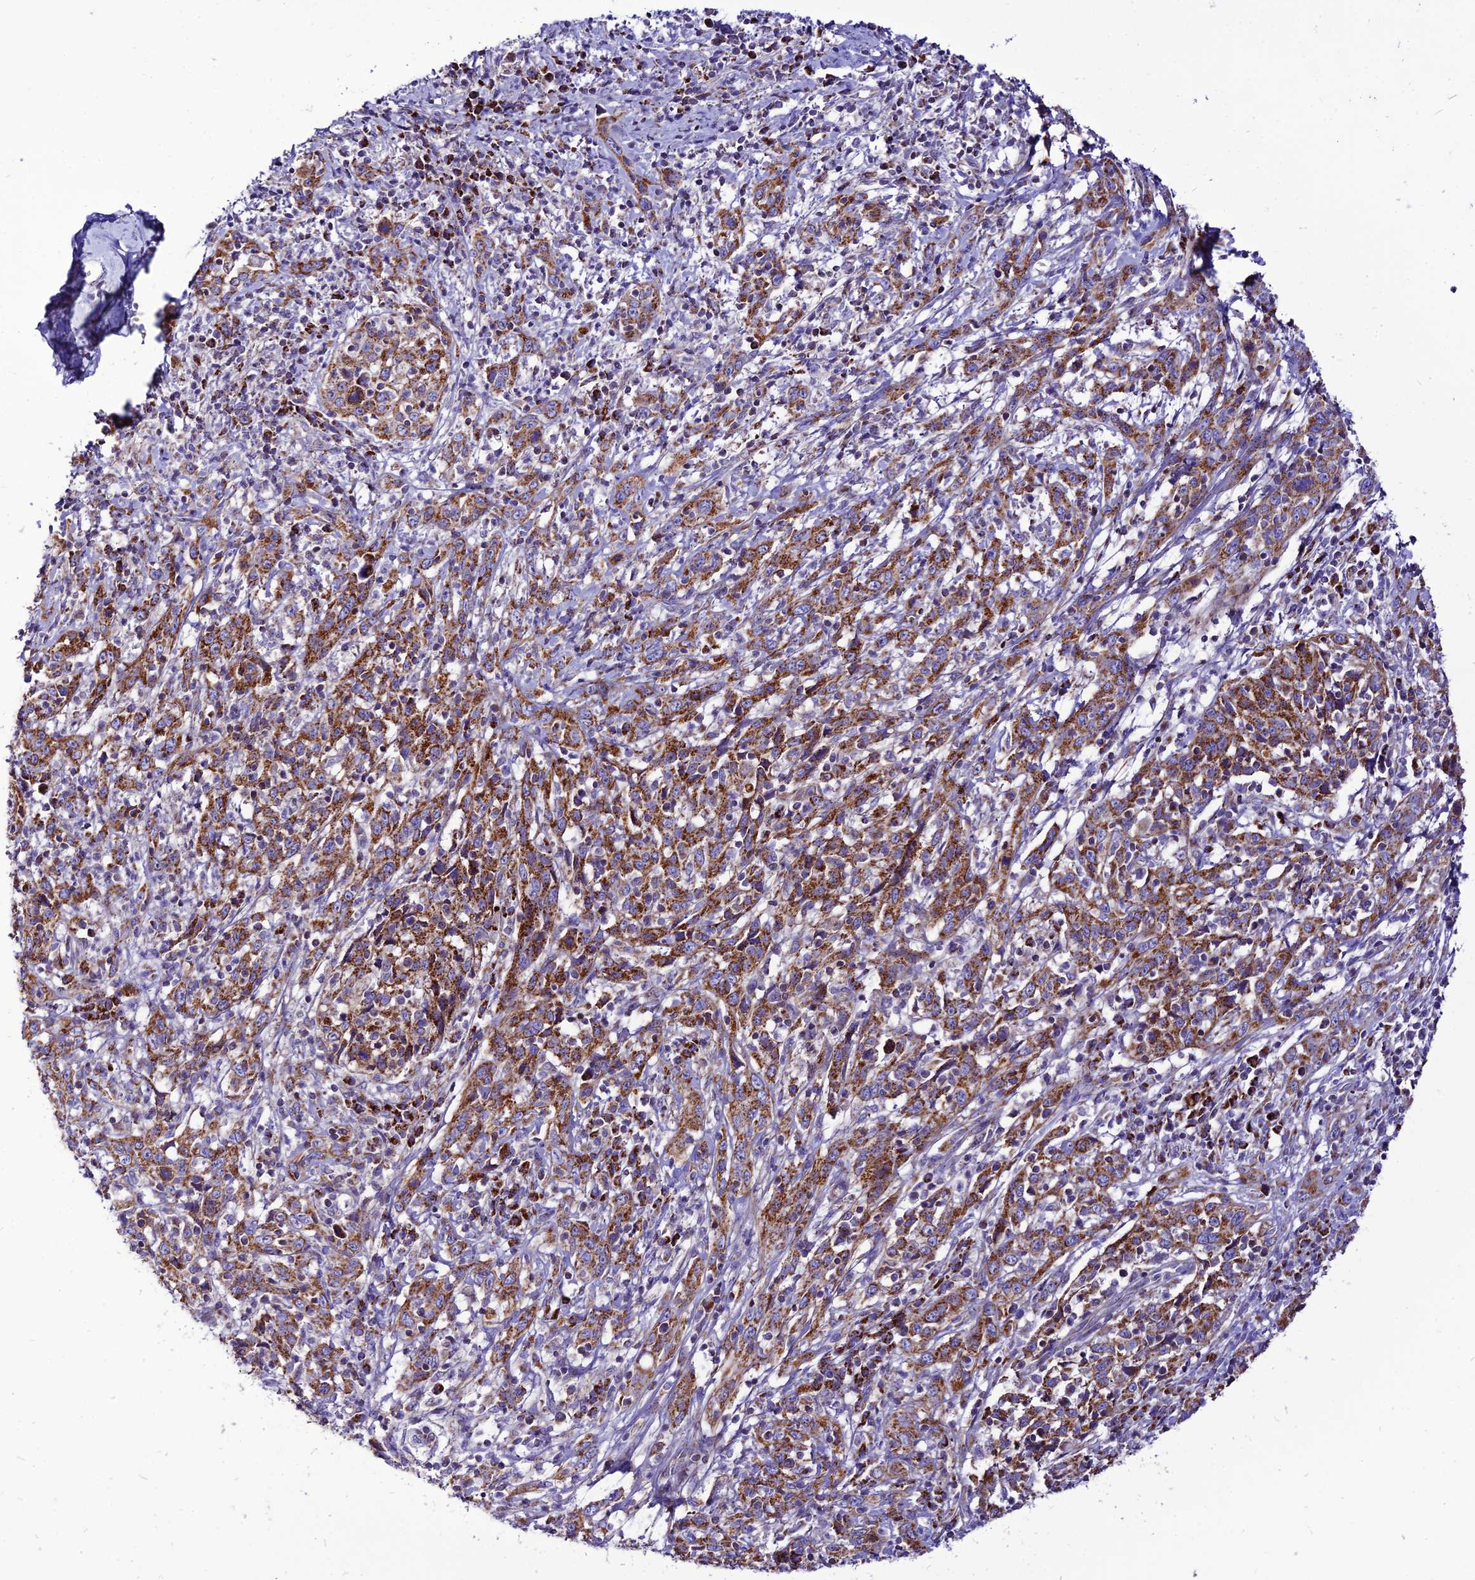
{"staining": {"intensity": "moderate", "quantity": ">75%", "location": "cytoplasmic/membranous"}, "tissue": "cervical cancer", "cell_type": "Tumor cells", "image_type": "cancer", "snomed": [{"axis": "morphology", "description": "Squamous cell carcinoma, NOS"}, {"axis": "topography", "description": "Cervix"}], "caption": "Protein positivity by immunohistochemistry (IHC) displays moderate cytoplasmic/membranous expression in approximately >75% of tumor cells in cervical cancer (squamous cell carcinoma).", "gene": "ECI1", "patient": {"sex": "female", "age": 46}}